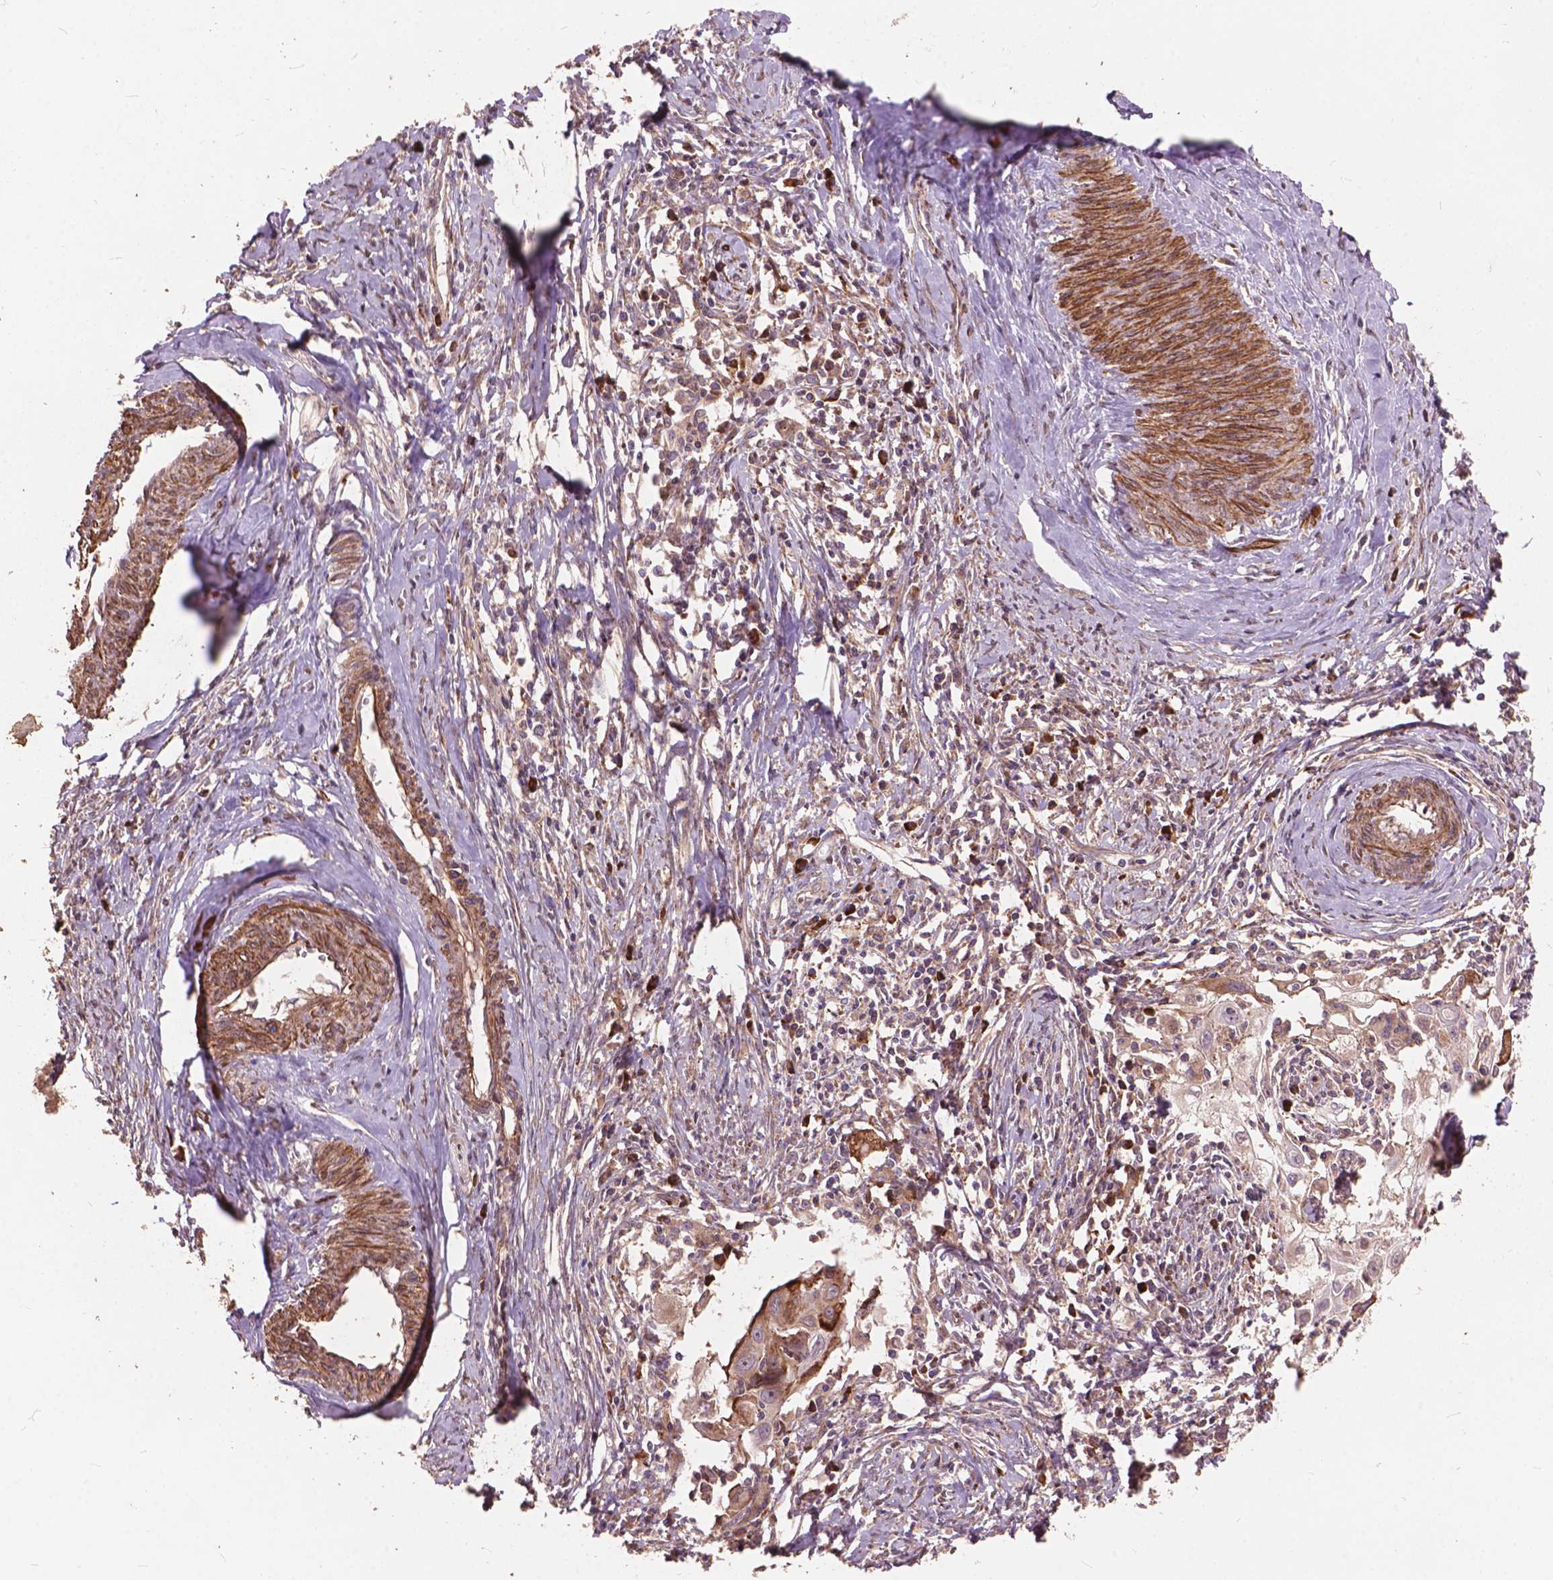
{"staining": {"intensity": "strong", "quantity": "<25%", "location": "cytoplasmic/membranous"}, "tissue": "cervical cancer", "cell_type": "Tumor cells", "image_type": "cancer", "snomed": [{"axis": "morphology", "description": "Squamous cell carcinoma, NOS"}, {"axis": "topography", "description": "Cervix"}], "caption": "Strong cytoplasmic/membranous positivity is present in approximately <25% of tumor cells in cervical squamous cell carcinoma.", "gene": "FNIP1", "patient": {"sex": "female", "age": 30}}